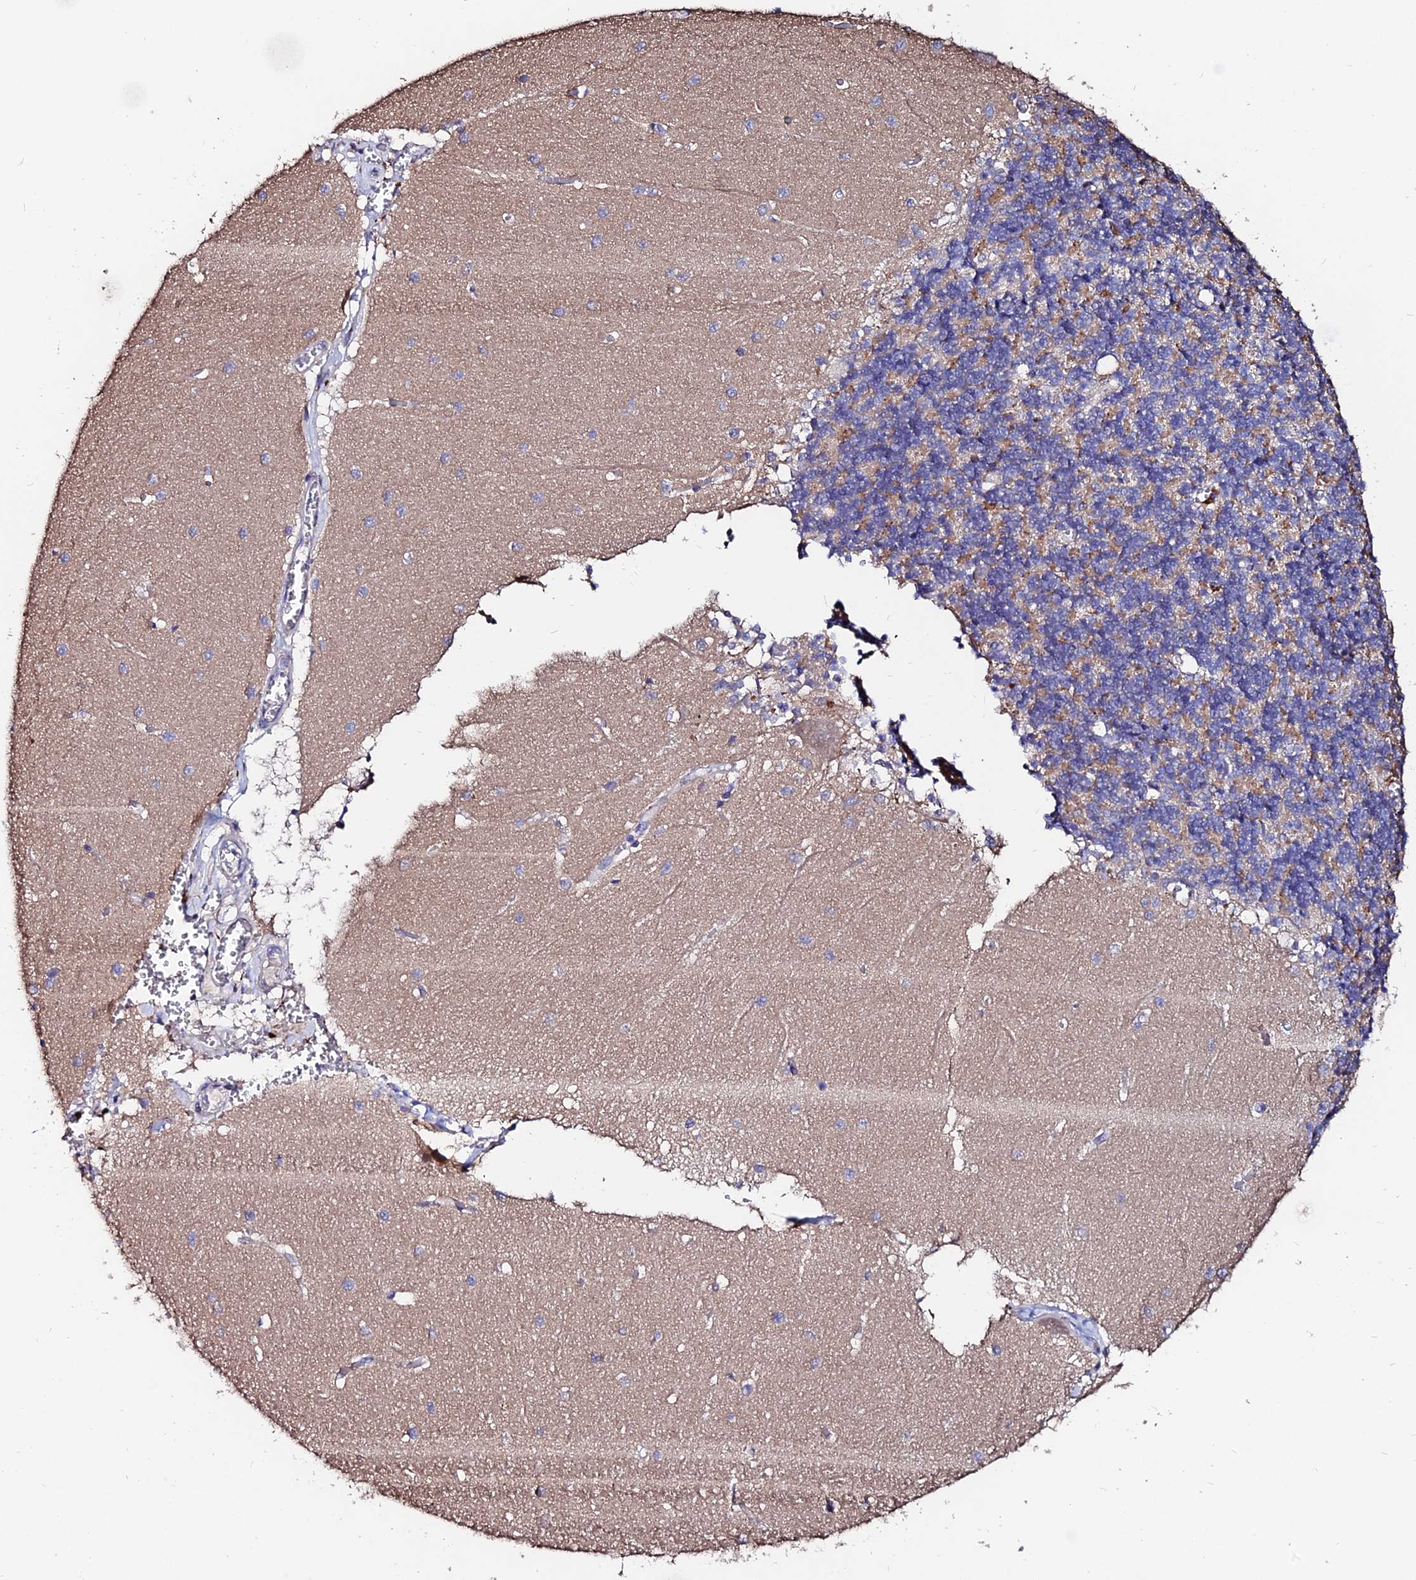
{"staining": {"intensity": "moderate", "quantity": "<25%", "location": "cytoplasmic/membranous"}, "tissue": "cerebellum", "cell_type": "Cells in granular layer", "image_type": "normal", "snomed": [{"axis": "morphology", "description": "Normal tissue, NOS"}, {"axis": "topography", "description": "Cerebellum"}], "caption": "Cerebellum stained for a protein reveals moderate cytoplasmic/membranous positivity in cells in granular layer. The staining is performed using DAB brown chromogen to label protein expression. The nuclei are counter-stained blue using hematoxylin.", "gene": "ACTR5", "patient": {"sex": "male", "age": 37}}